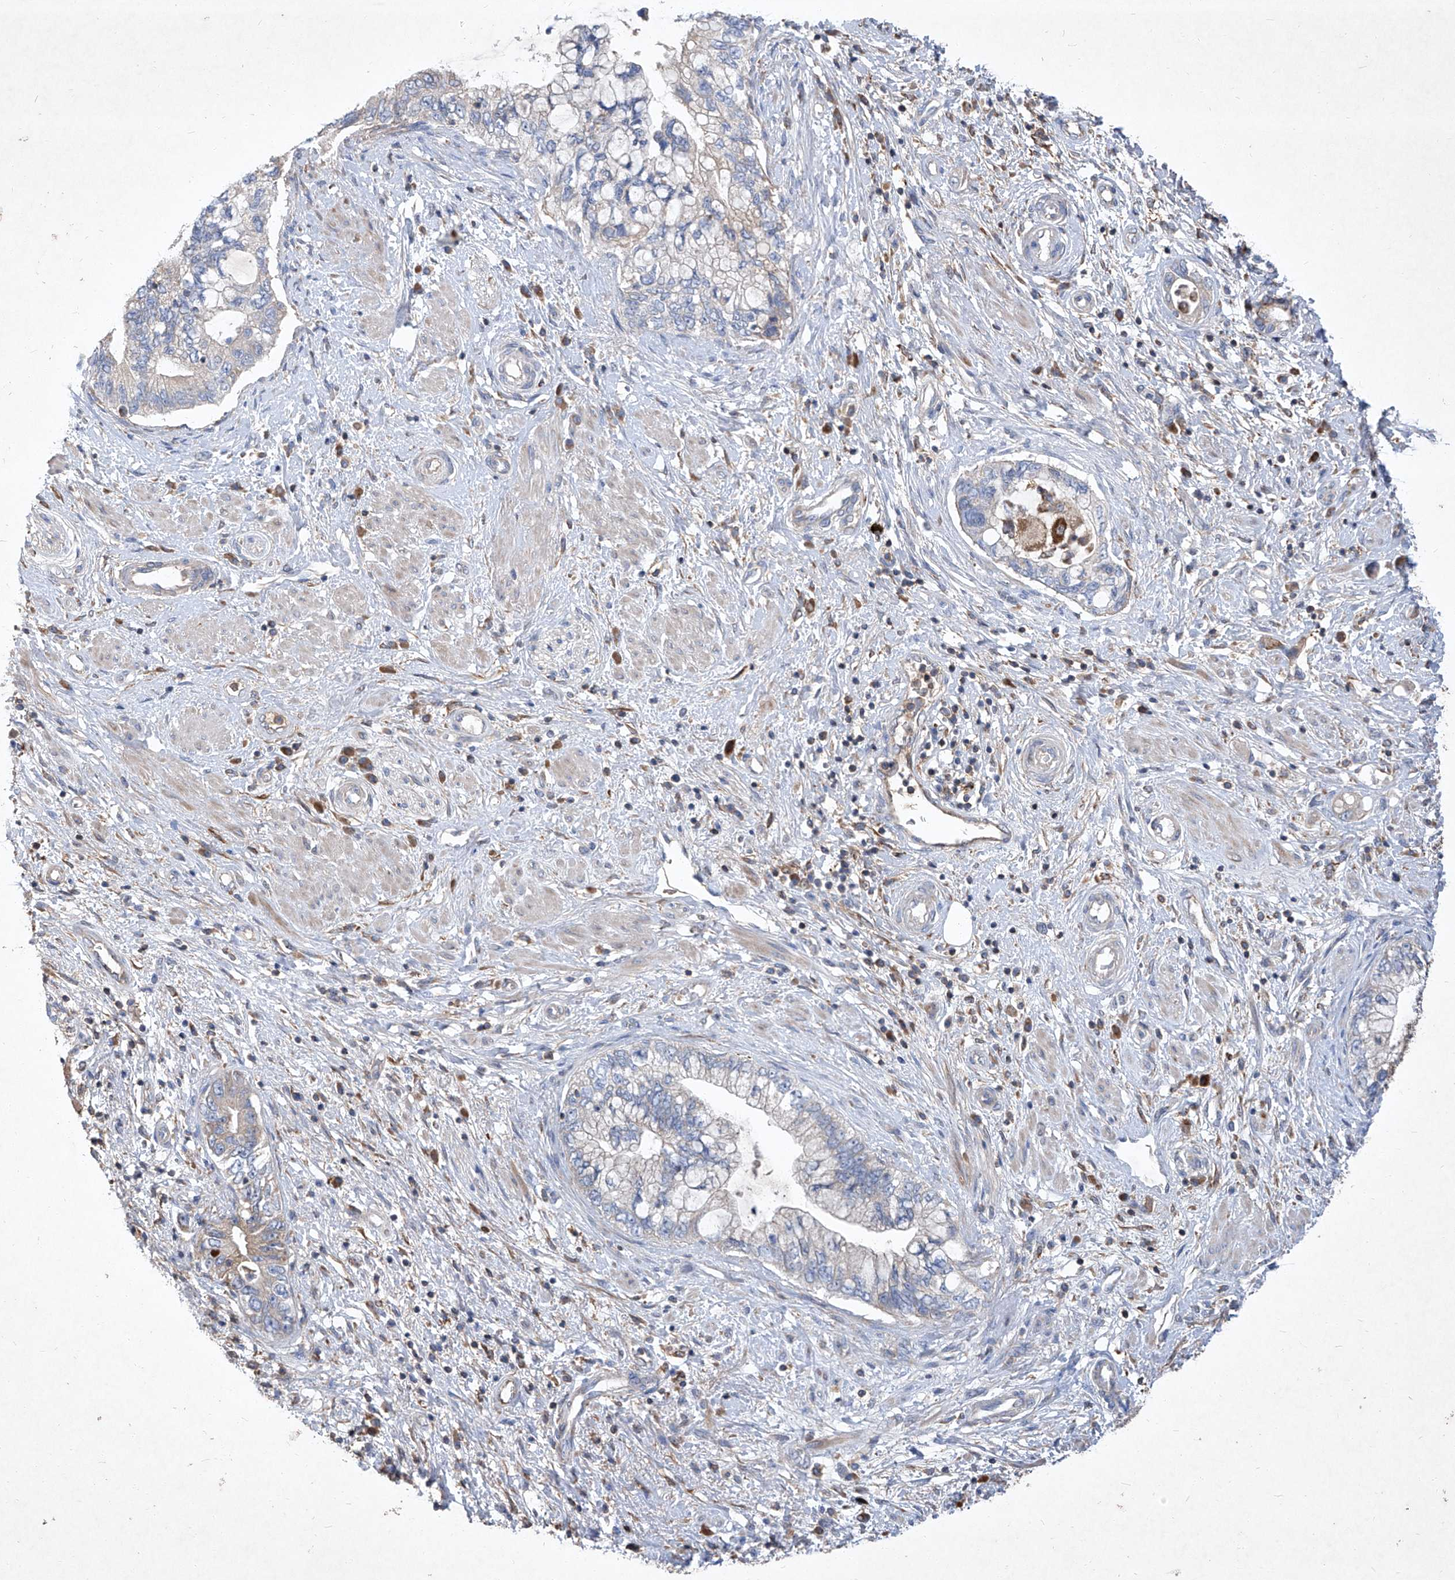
{"staining": {"intensity": "negative", "quantity": "none", "location": "none"}, "tissue": "pancreatic cancer", "cell_type": "Tumor cells", "image_type": "cancer", "snomed": [{"axis": "morphology", "description": "Adenocarcinoma, NOS"}, {"axis": "topography", "description": "Pancreas"}], "caption": "DAB (3,3'-diaminobenzidine) immunohistochemical staining of pancreatic cancer (adenocarcinoma) demonstrates no significant positivity in tumor cells.", "gene": "EPHA8", "patient": {"sex": "female", "age": 73}}